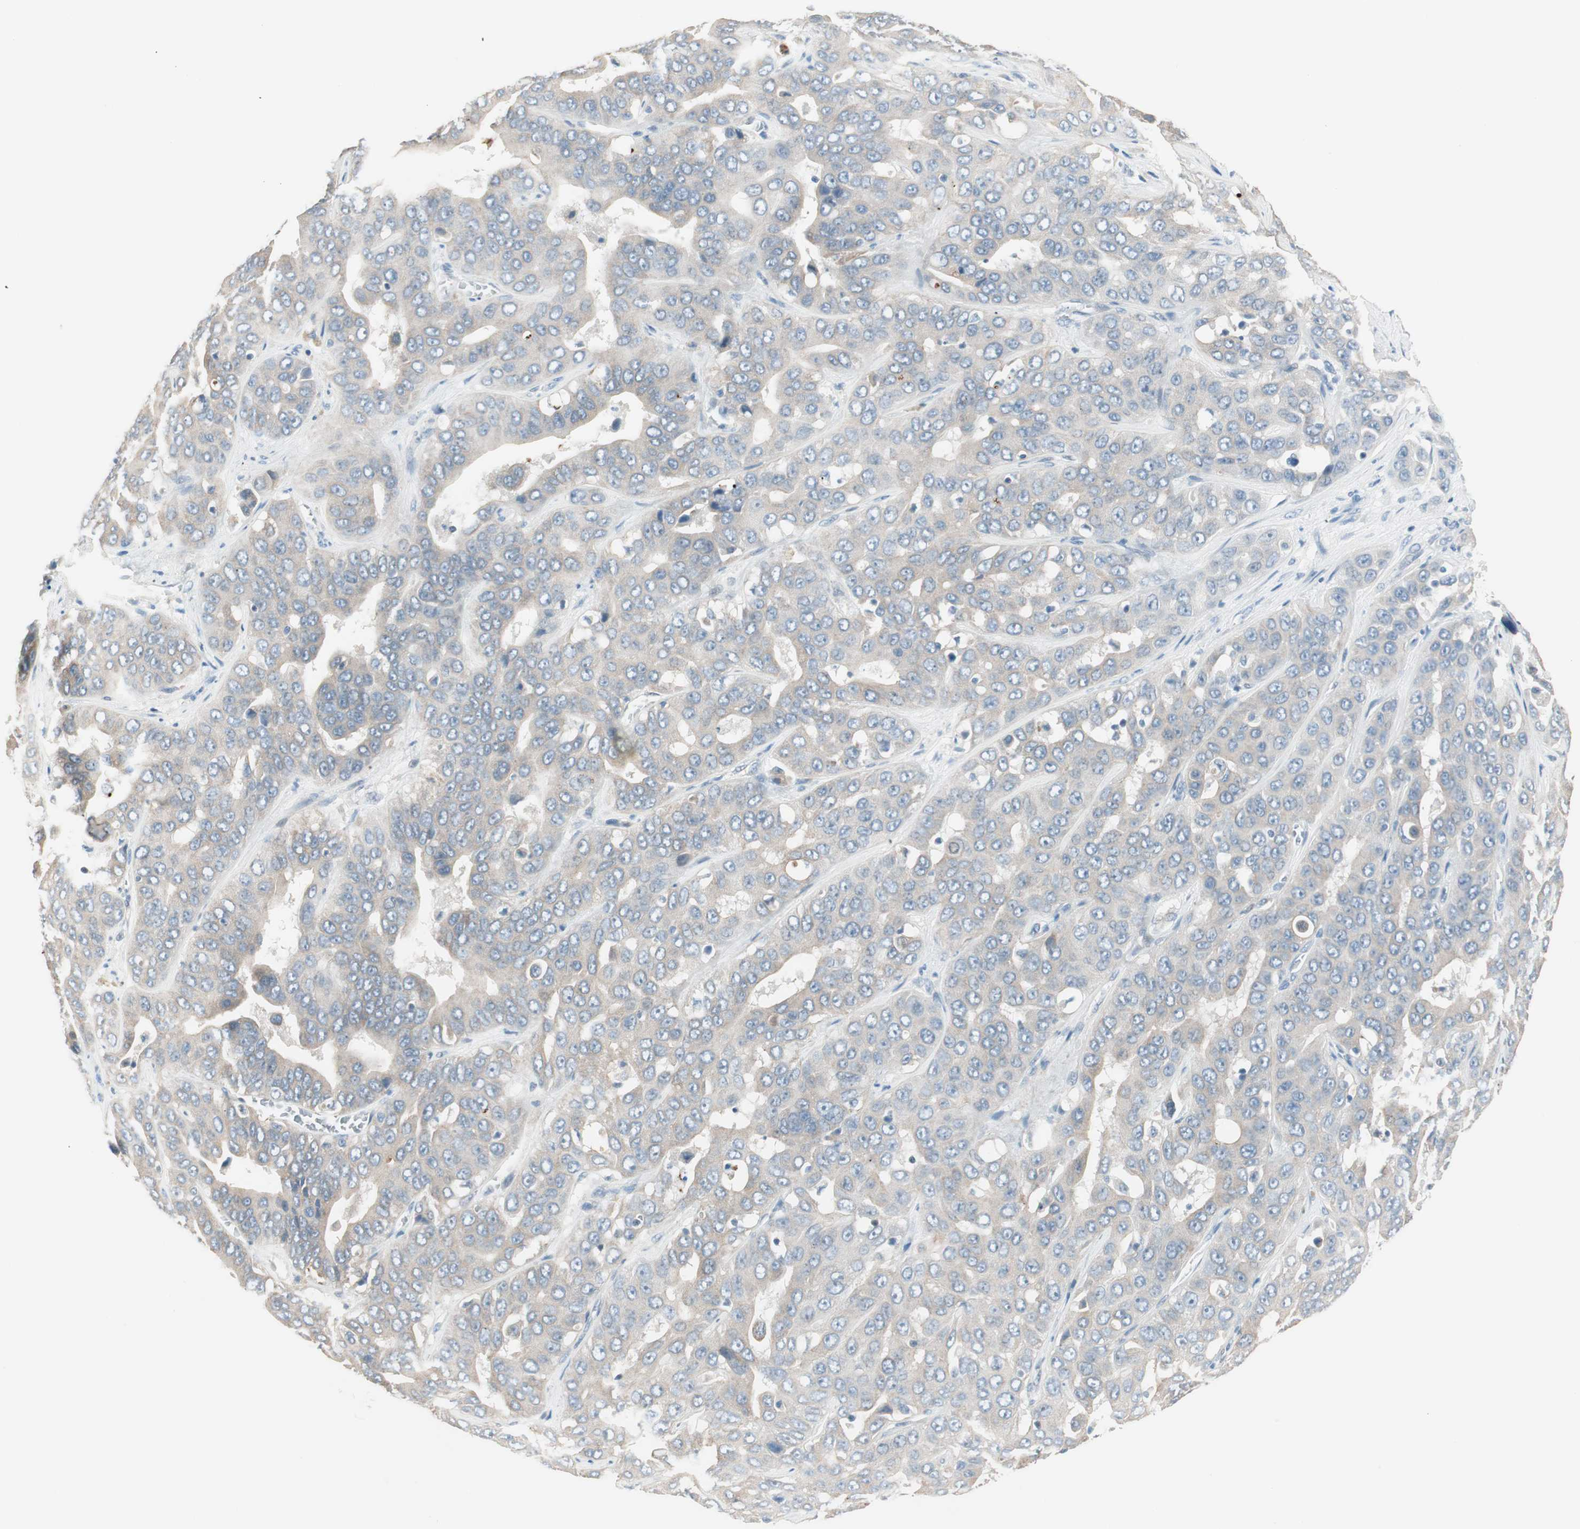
{"staining": {"intensity": "weak", "quantity": ">75%", "location": "cytoplasmic/membranous"}, "tissue": "liver cancer", "cell_type": "Tumor cells", "image_type": "cancer", "snomed": [{"axis": "morphology", "description": "Cholangiocarcinoma"}, {"axis": "topography", "description": "Liver"}], "caption": "Brown immunohistochemical staining in human cholangiocarcinoma (liver) shows weak cytoplasmic/membranous staining in about >75% of tumor cells.", "gene": "GNAO1", "patient": {"sex": "female", "age": 52}}